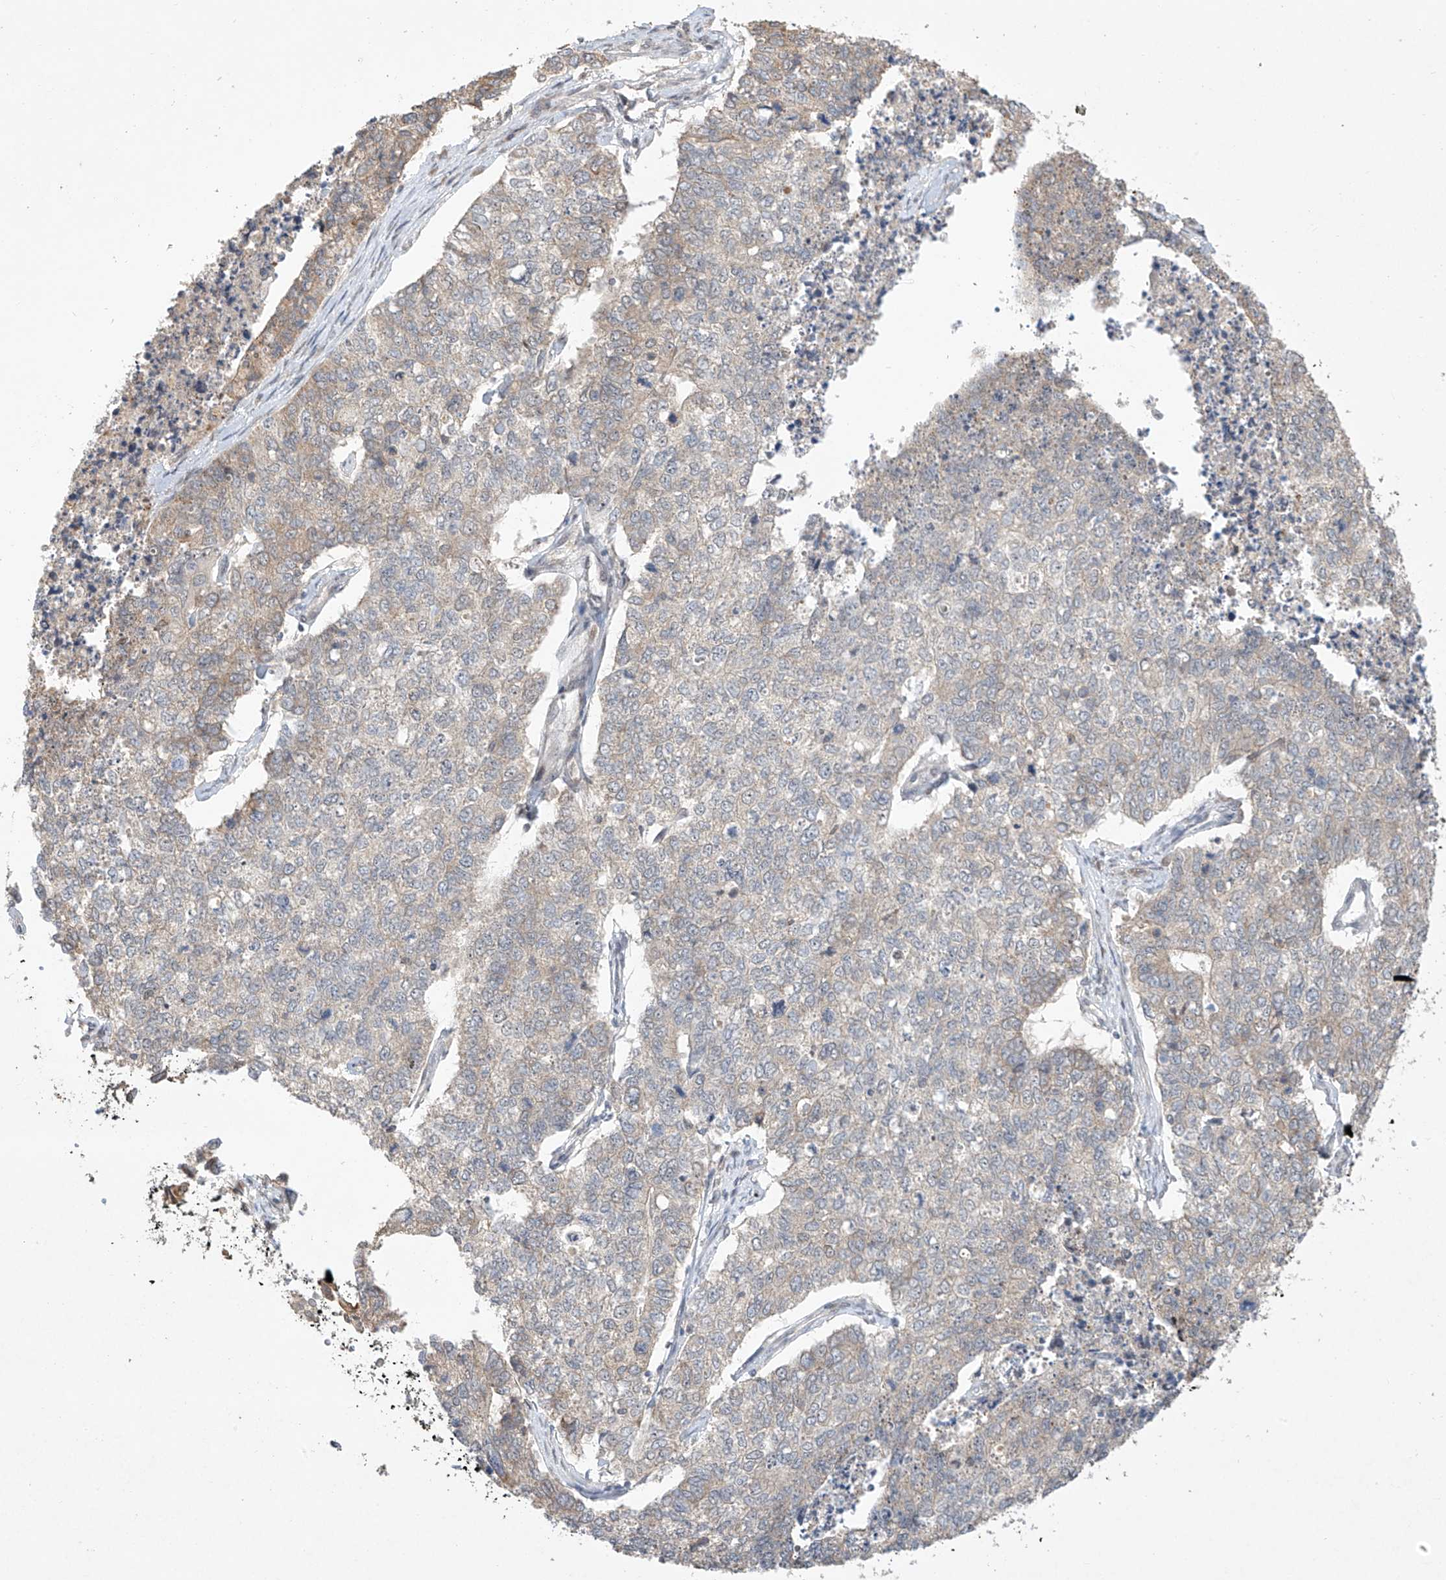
{"staining": {"intensity": "weak", "quantity": "<25%", "location": "cytoplasmic/membranous"}, "tissue": "cervical cancer", "cell_type": "Tumor cells", "image_type": "cancer", "snomed": [{"axis": "morphology", "description": "Squamous cell carcinoma, NOS"}, {"axis": "topography", "description": "Cervix"}], "caption": "High power microscopy image of an immunohistochemistry (IHC) photomicrograph of cervical squamous cell carcinoma, revealing no significant expression in tumor cells.", "gene": "TASP1", "patient": {"sex": "female", "age": 63}}